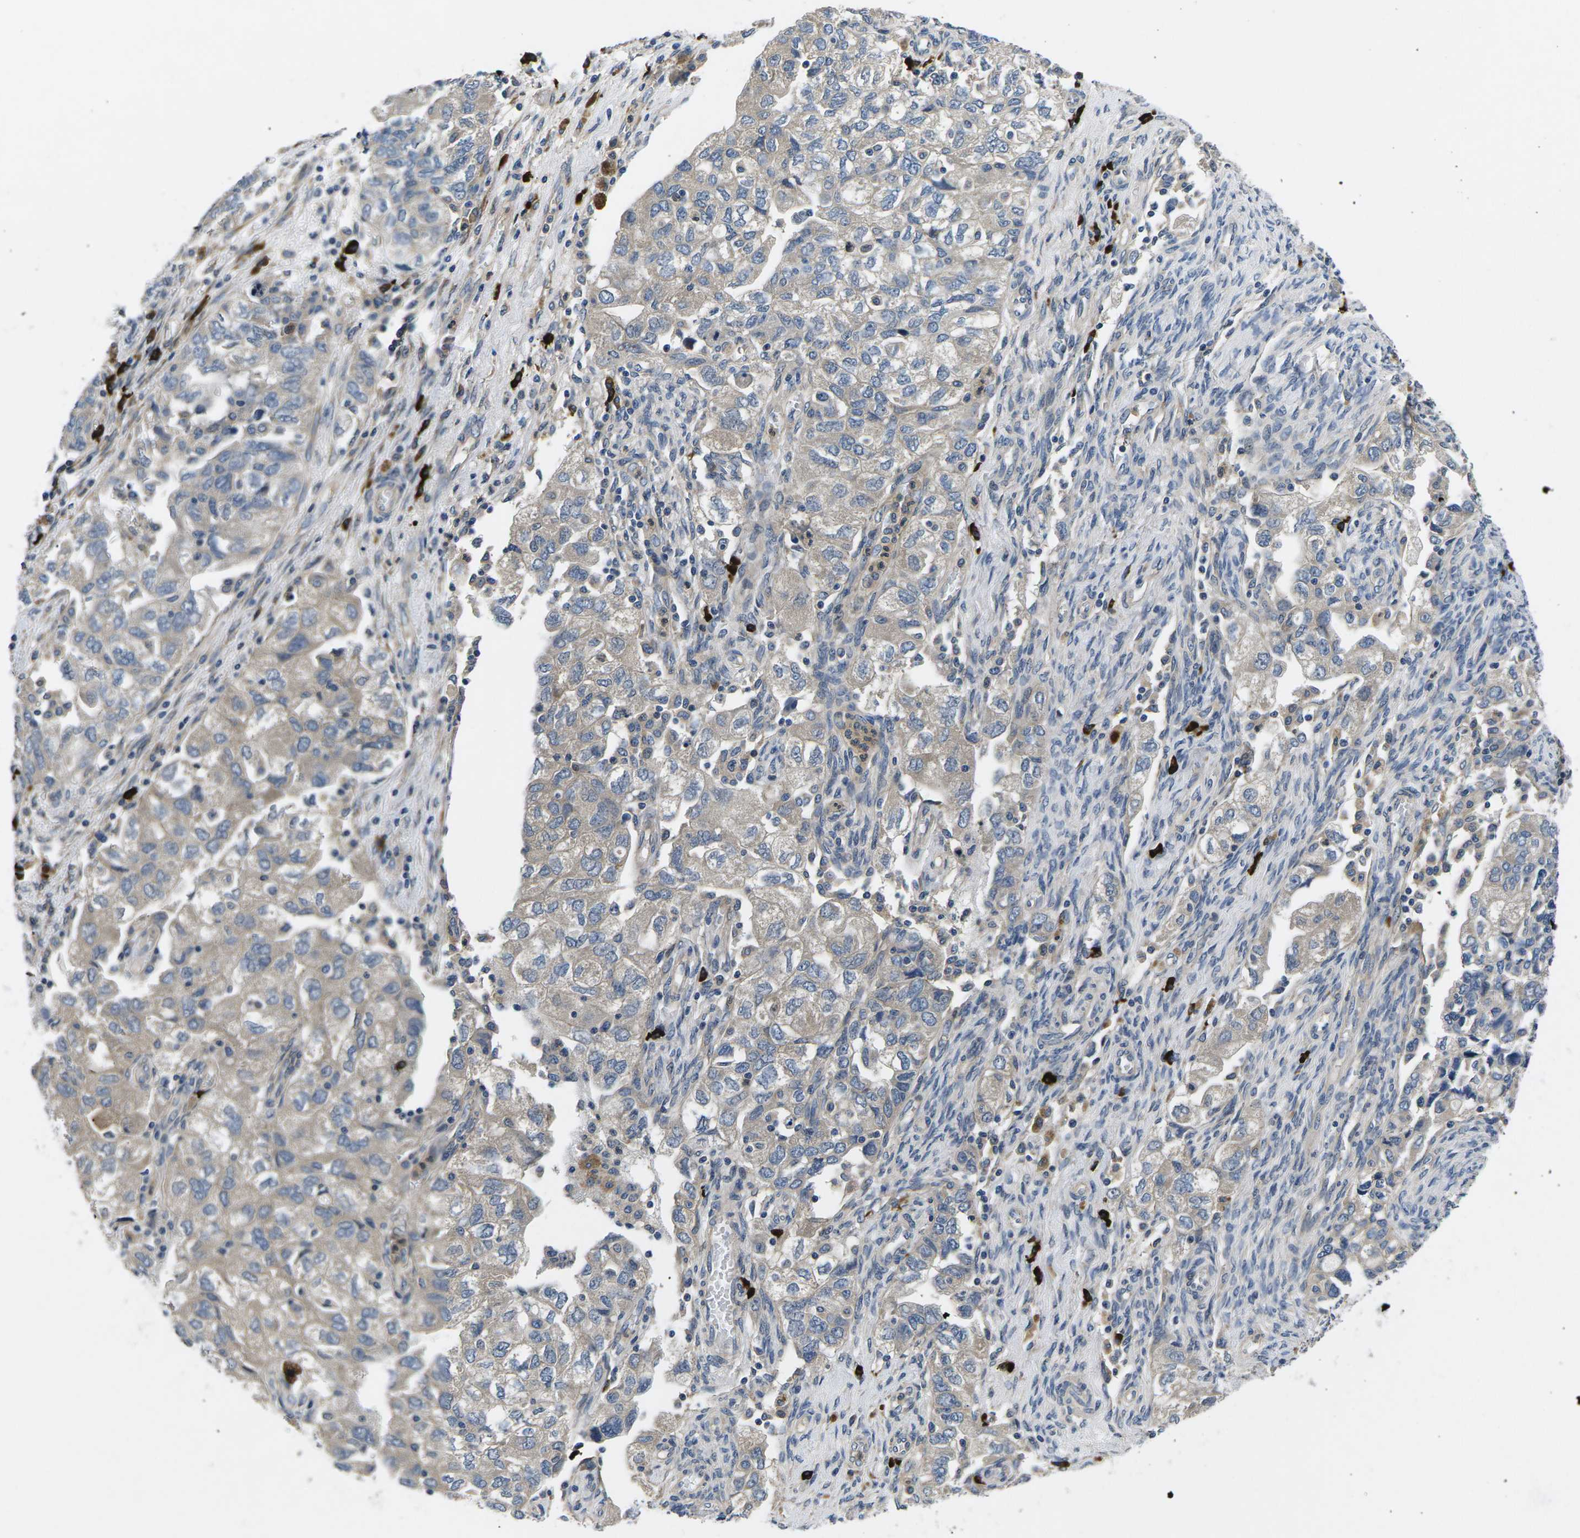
{"staining": {"intensity": "weak", "quantity": "<25%", "location": "cytoplasmic/membranous"}, "tissue": "ovarian cancer", "cell_type": "Tumor cells", "image_type": "cancer", "snomed": [{"axis": "morphology", "description": "Carcinoma, NOS"}, {"axis": "morphology", "description": "Cystadenocarcinoma, serous, NOS"}, {"axis": "topography", "description": "Ovary"}], "caption": "IHC of human ovarian cancer reveals no staining in tumor cells.", "gene": "PLCE1", "patient": {"sex": "female", "age": 69}}